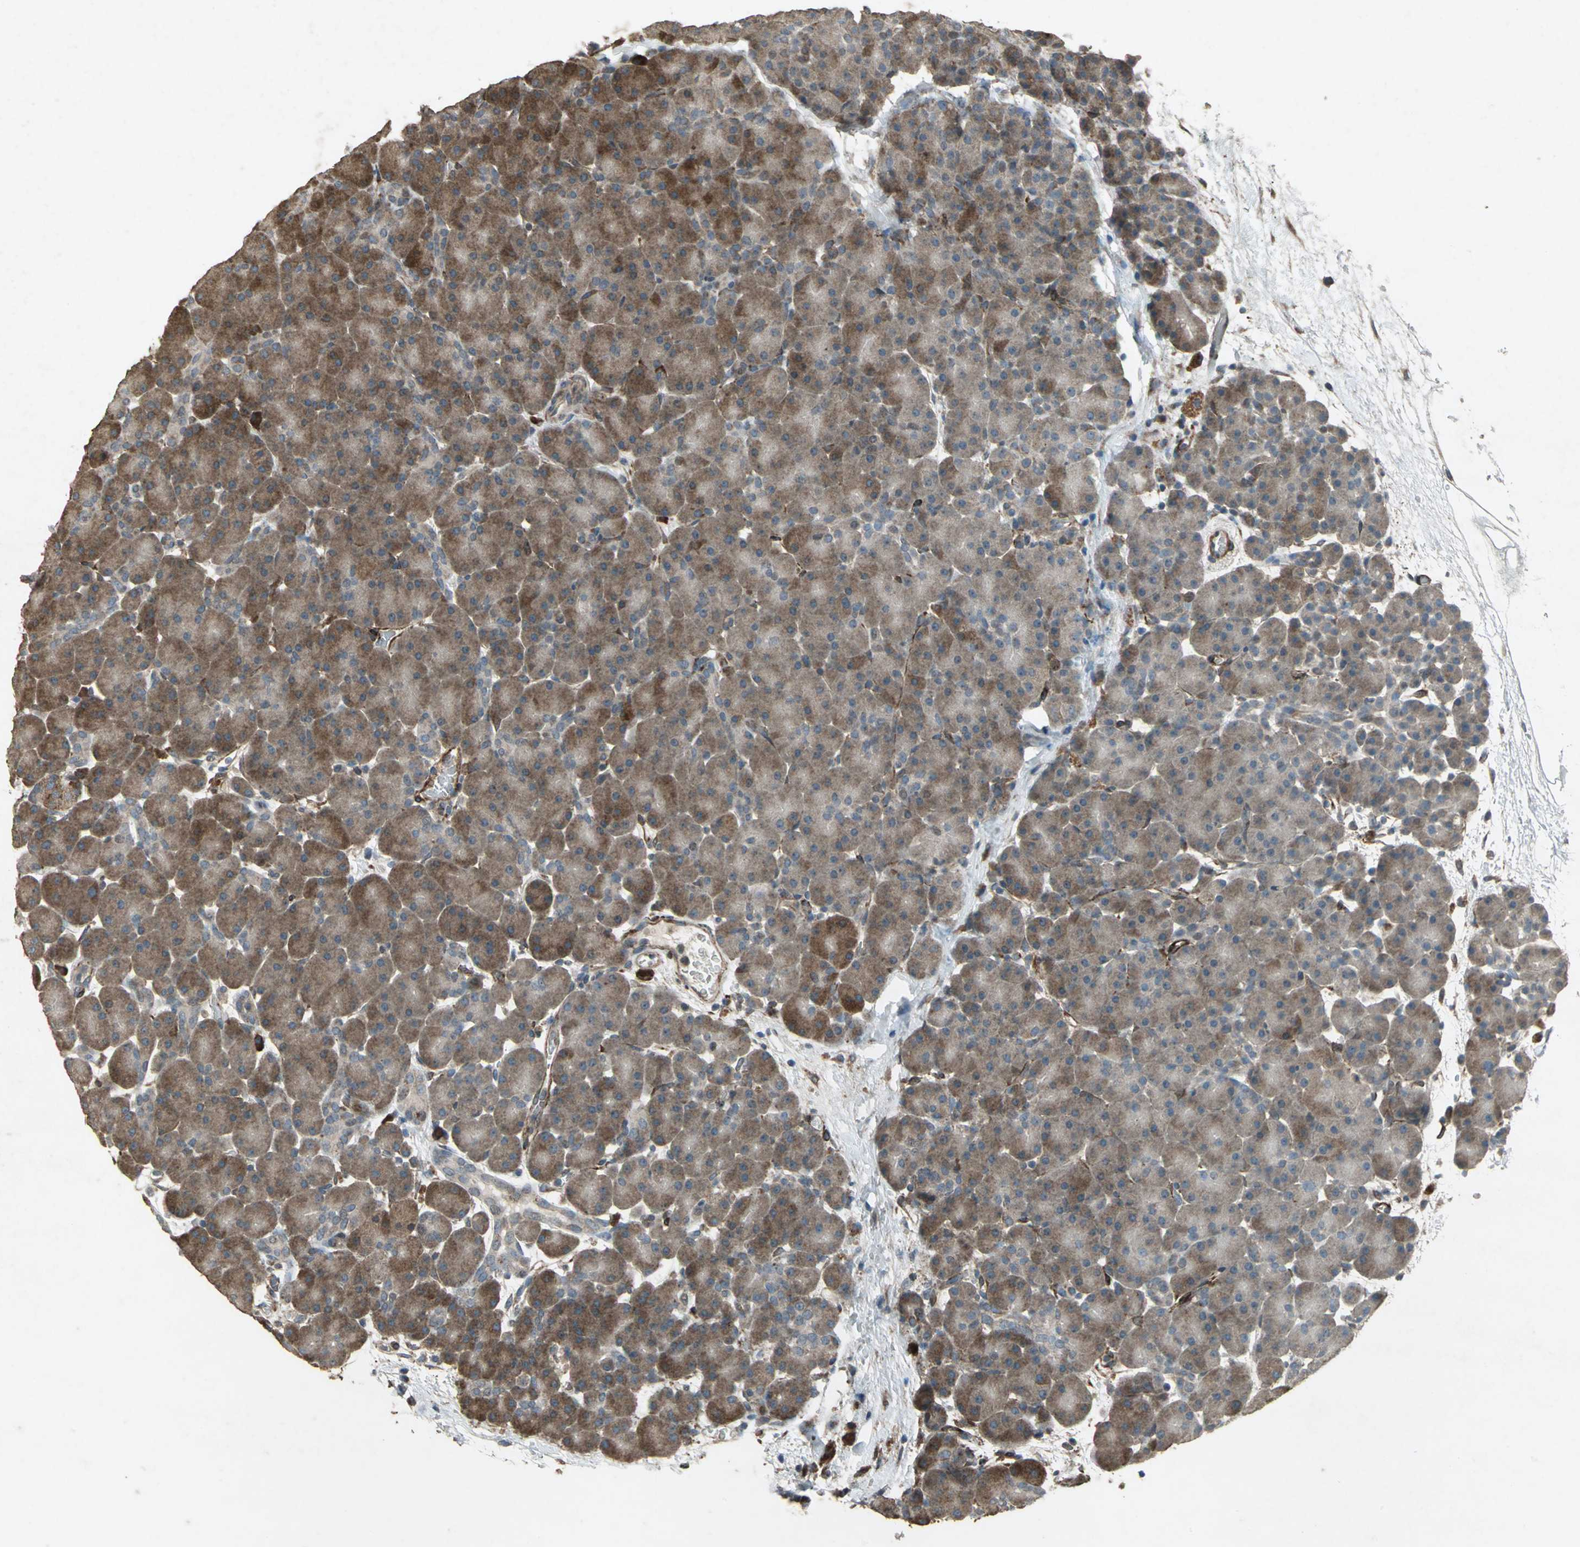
{"staining": {"intensity": "strong", "quantity": ">75%", "location": "cytoplasmic/membranous"}, "tissue": "pancreas", "cell_type": "Exocrine glandular cells", "image_type": "normal", "snomed": [{"axis": "morphology", "description": "Normal tissue, NOS"}, {"axis": "topography", "description": "Pancreas"}], "caption": "Strong cytoplasmic/membranous expression is present in about >75% of exocrine glandular cells in normal pancreas.", "gene": "SEPTIN4", "patient": {"sex": "male", "age": 66}}